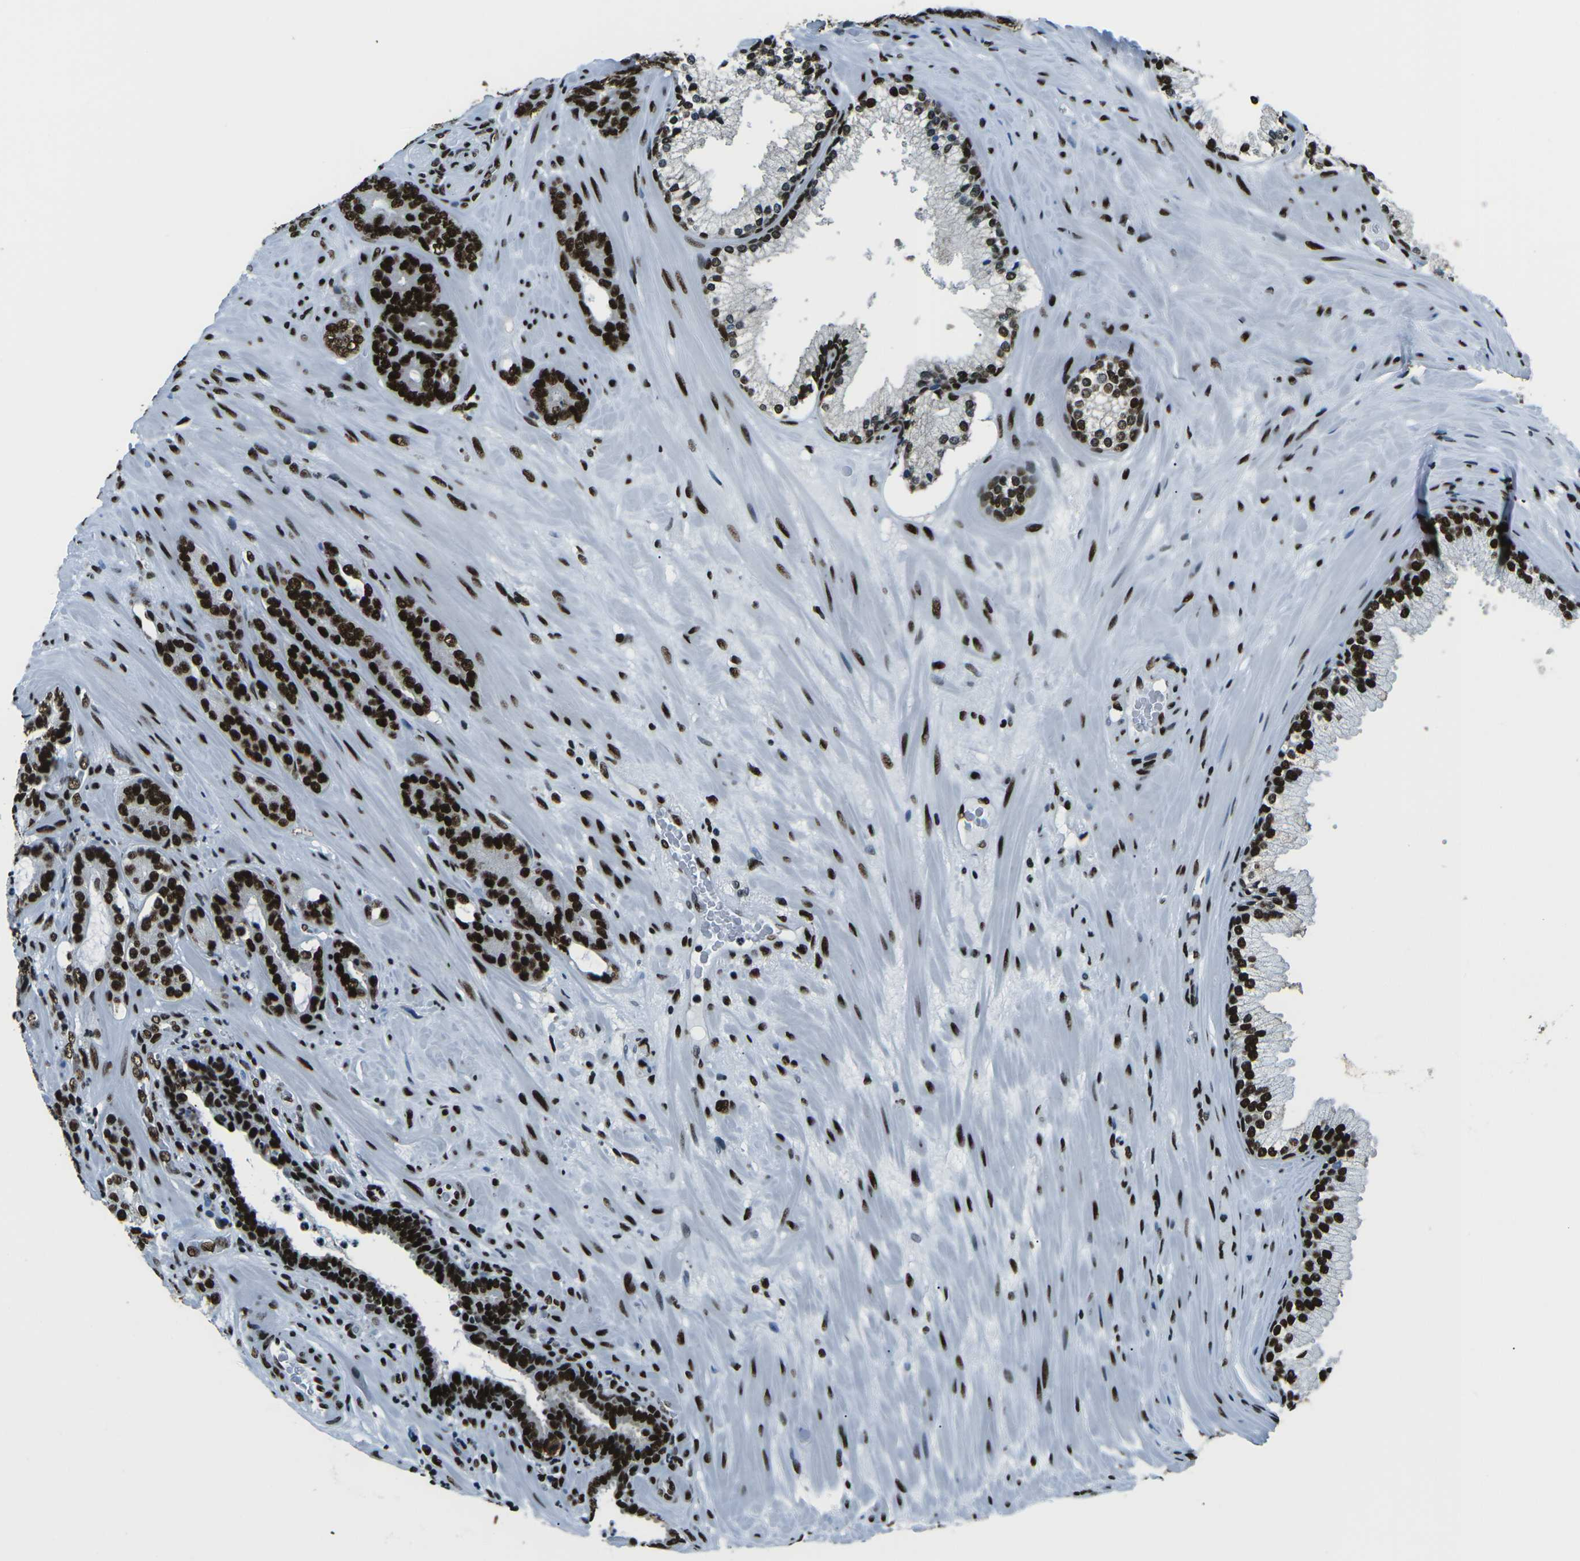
{"staining": {"intensity": "strong", "quantity": ">75%", "location": "nuclear"}, "tissue": "prostate cancer", "cell_type": "Tumor cells", "image_type": "cancer", "snomed": [{"axis": "morphology", "description": "Adenocarcinoma, Low grade"}, {"axis": "topography", "description": "Prostate"}], "caption": "Prostate cancer (adenocarcinoma (low-grade)) stained for a protein (brown) shows strong nuclear positive positivity in approximately >75% of tumor cells.", "gene": "HNRNPL", "patient": {"sex": "male", "age": 63}}